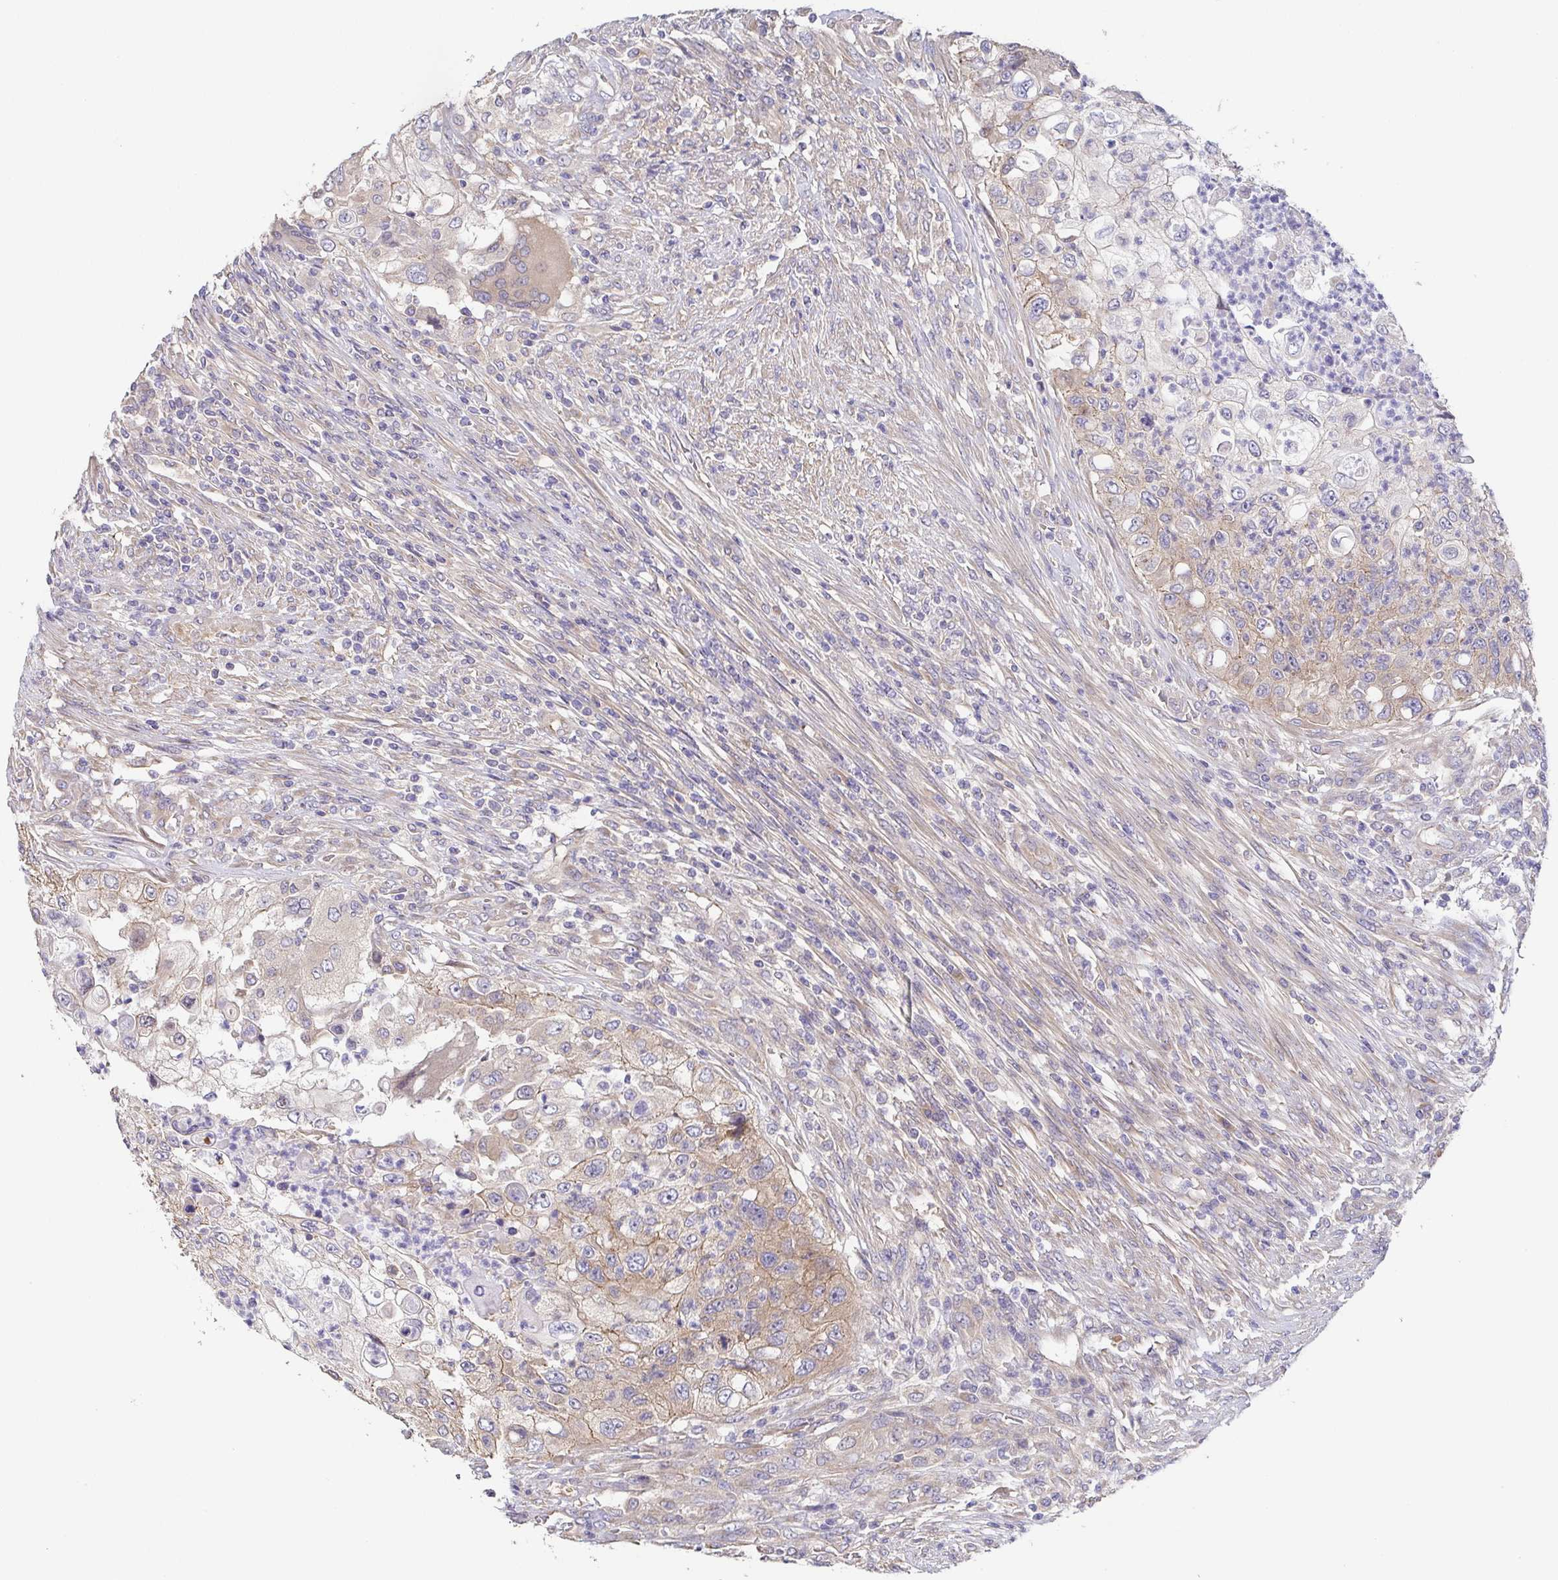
{"staining": {"intensity": "weak", "quantity": "25%-75%", "location": "cytoplasmic/membranous"}, "tissue": "urothelial cancer", "cell_type": "Tumor cells", "image_type": "cancer", "snomed": [{"axis": "morphology", "description": "Urothelial carcinoma, High grade"}, {"axis": "topography", "description": "Urinary bladder"}], "caption": "Protein staining reveals weak cytoplasmic/membranous positivity in about 25%-75% of tumor cells in urothelial cancer.", "gene": "EIF3D", "patient": {"sex": "female", "age": 60}}